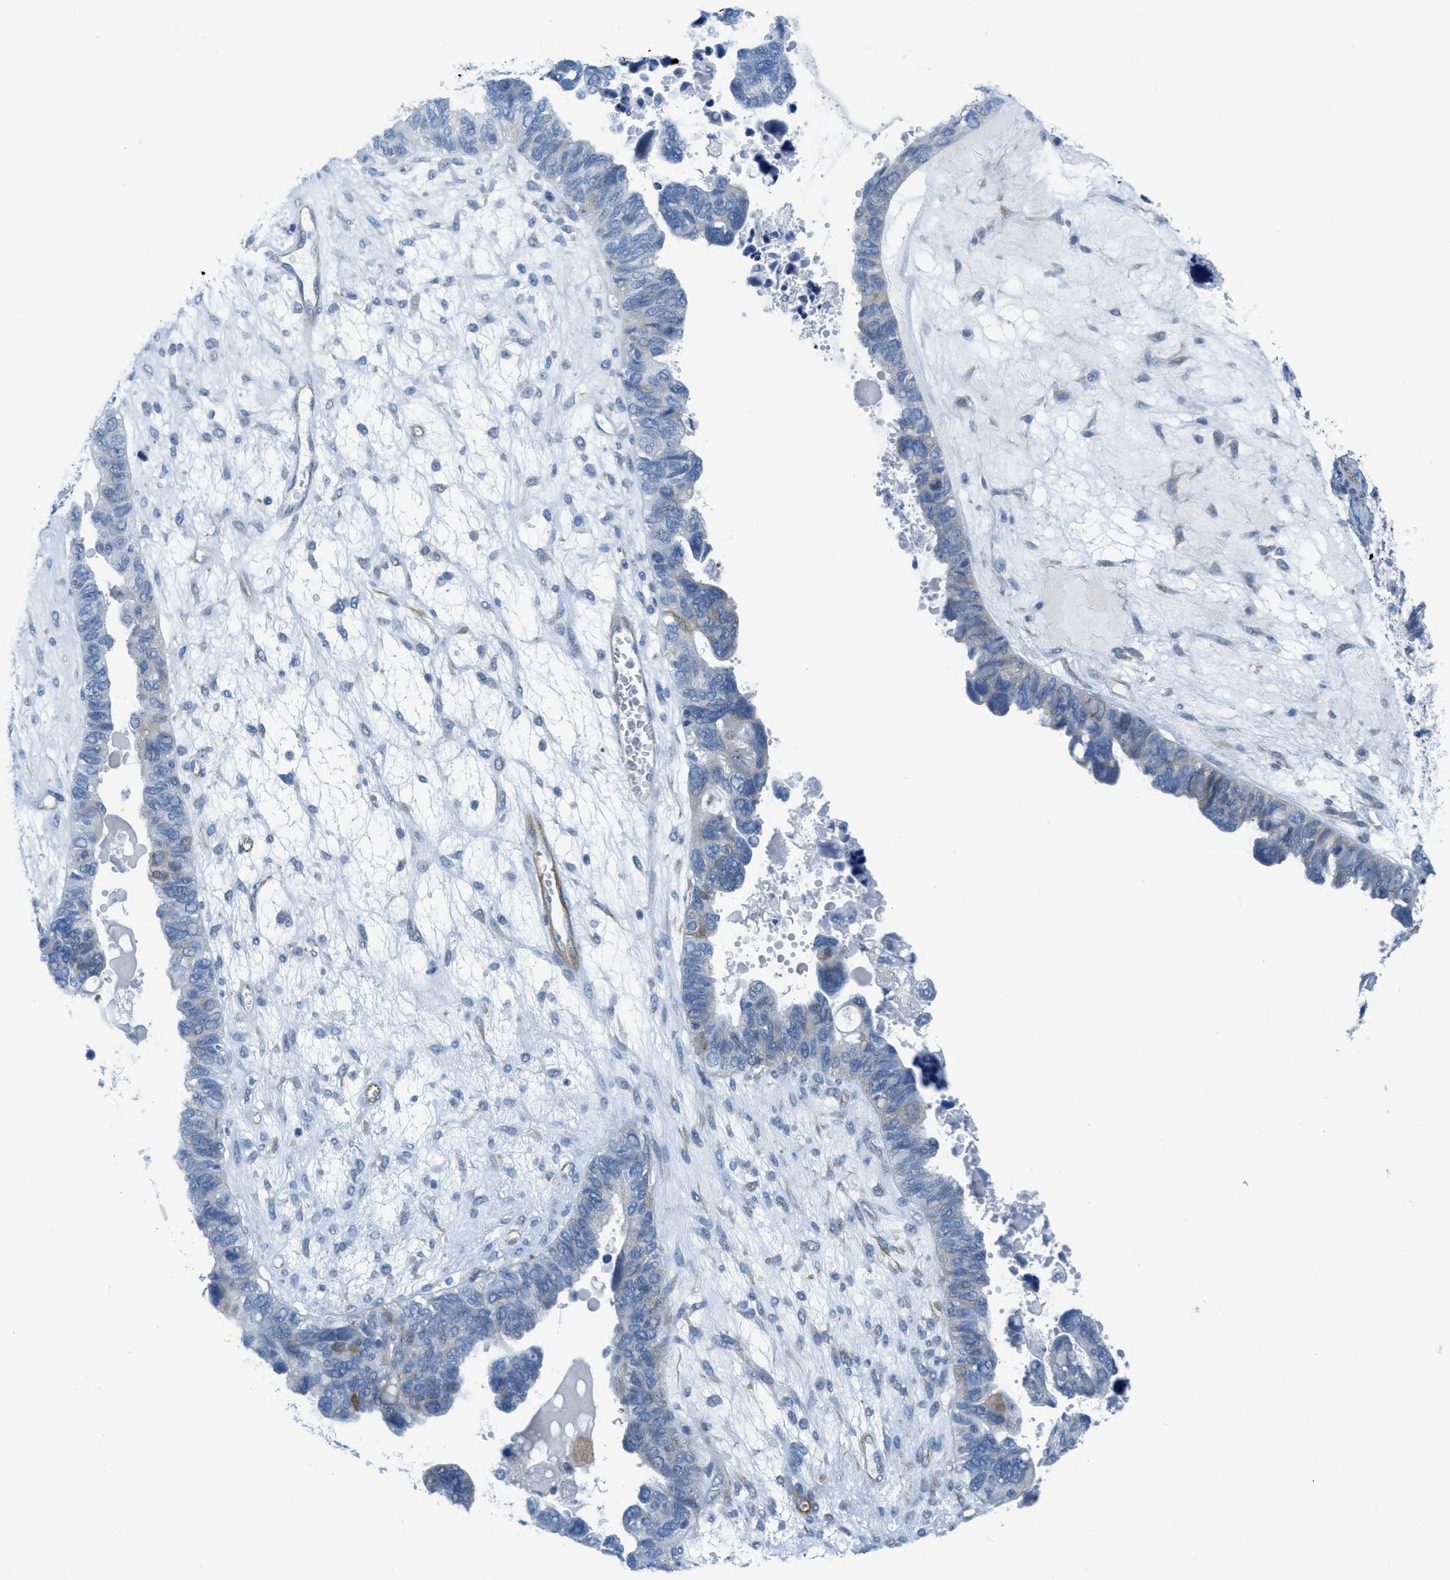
{"staining": {"intensity": "negative", "quantity": "none", "location": "none"}, "tissue": "ovarian cancer", "cell_type": "Tumor cells", "image_type": "cancer", "snomed": [{"axis": "morphology", "description": "Cystadenocarcinoma, serous, NOS"}, {"axis": "topography", "description": "Ovary"}], "caption": "Tumor cells show no significant staining in serous cystadenocarcinoma (ovarian). (Brightfield microscopy of DAB immunohistochemistry (IHC) at high magnification).", "gene": "SLC12A1", "patient": {"sex": "female", "age": 79}}